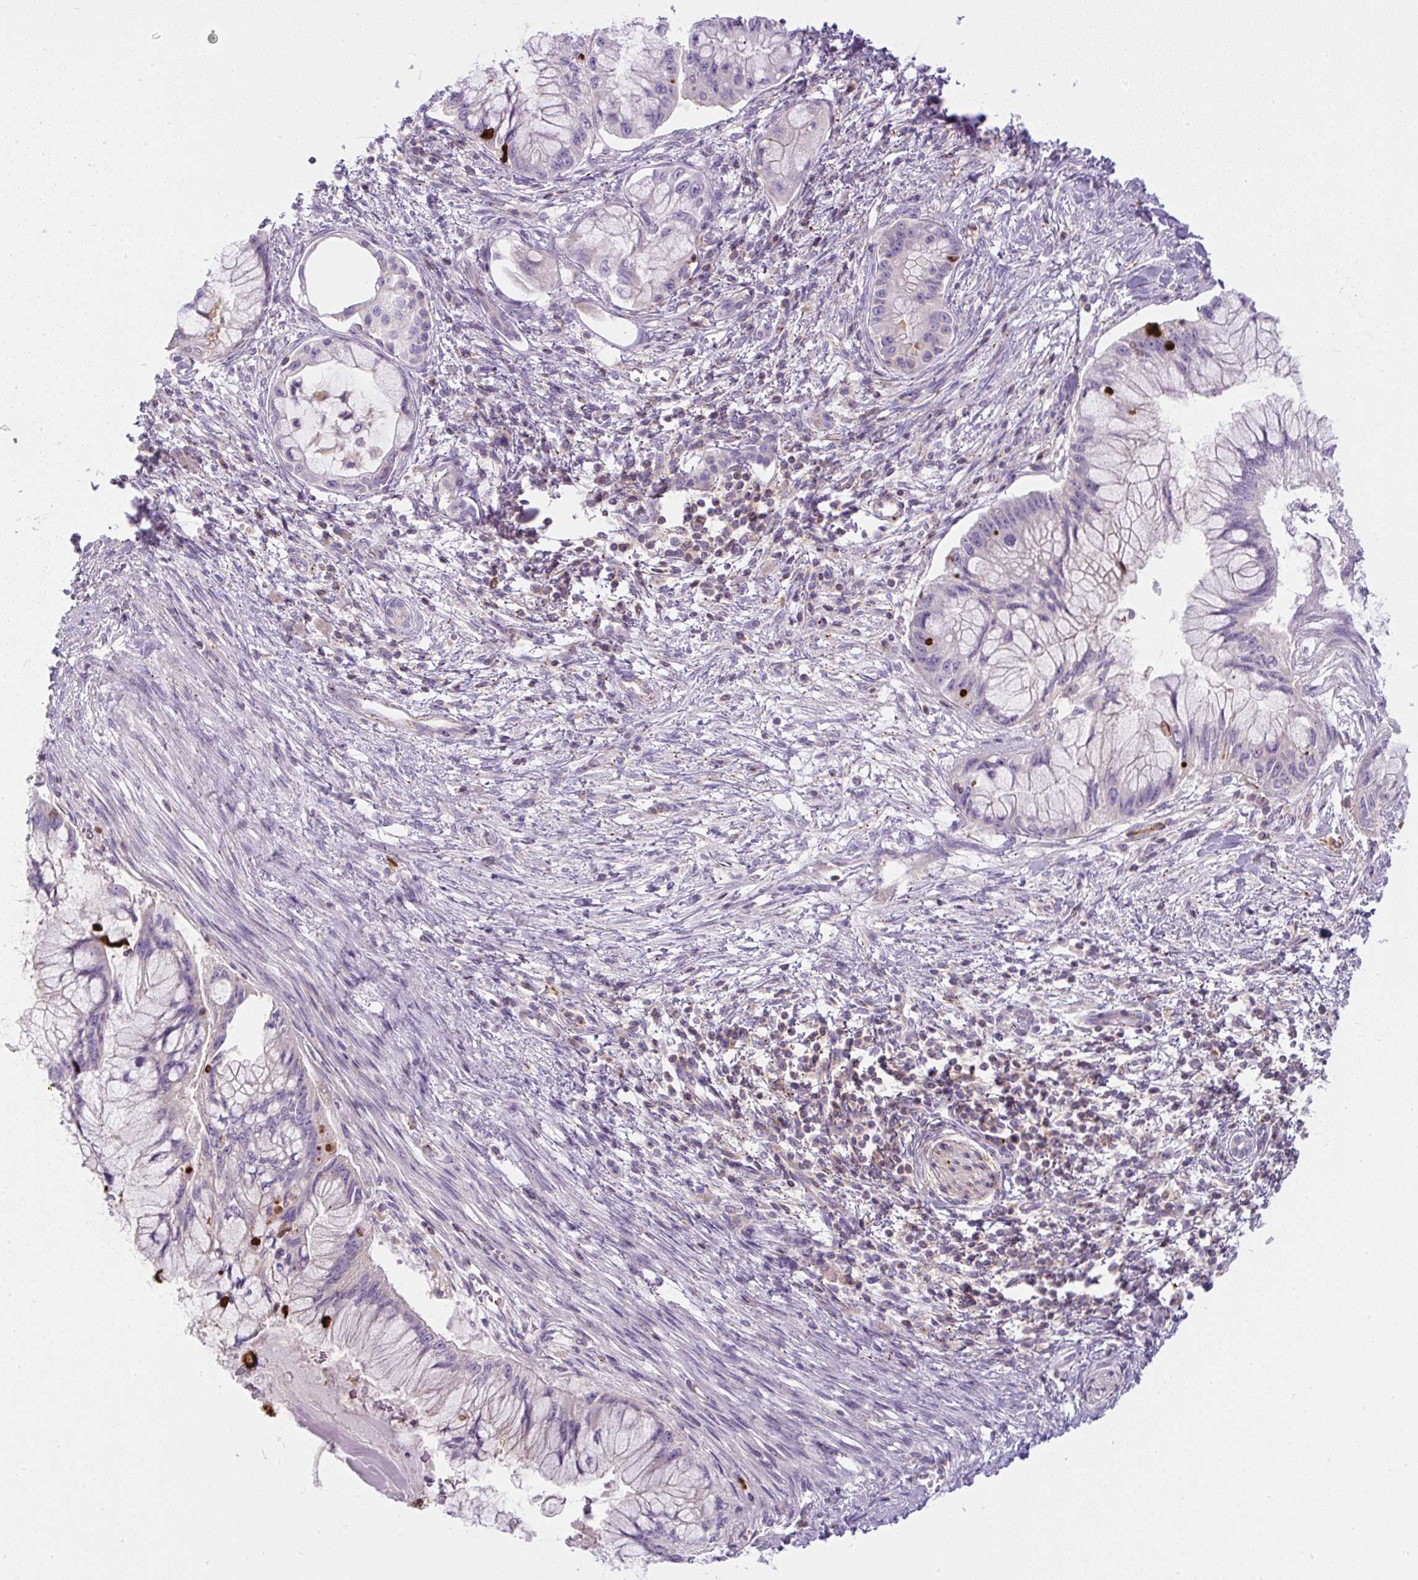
{"staining": {"intensity": "negative", "quantity": "none", "location": "none"}, "tissue": "pancreatic cancer", "cell_type": "Tumor cells", "image_type": "cancer", "snomed": [{"axis": "morphology", "description": "Adenocarcinoma, NOS"}, {"axis": "topography", "description": "Pancreas"}], "caption": "An image of adenocarcinoma (pancreatic) stained for a protein exhibits no brown staining in tumor cells. The staining is performed using DAB brown chromogen with nuclei counter-stained in using hematoxylin.", "gene": "PIP5KL1", "patient": {"sex": "male", "age": 48}}